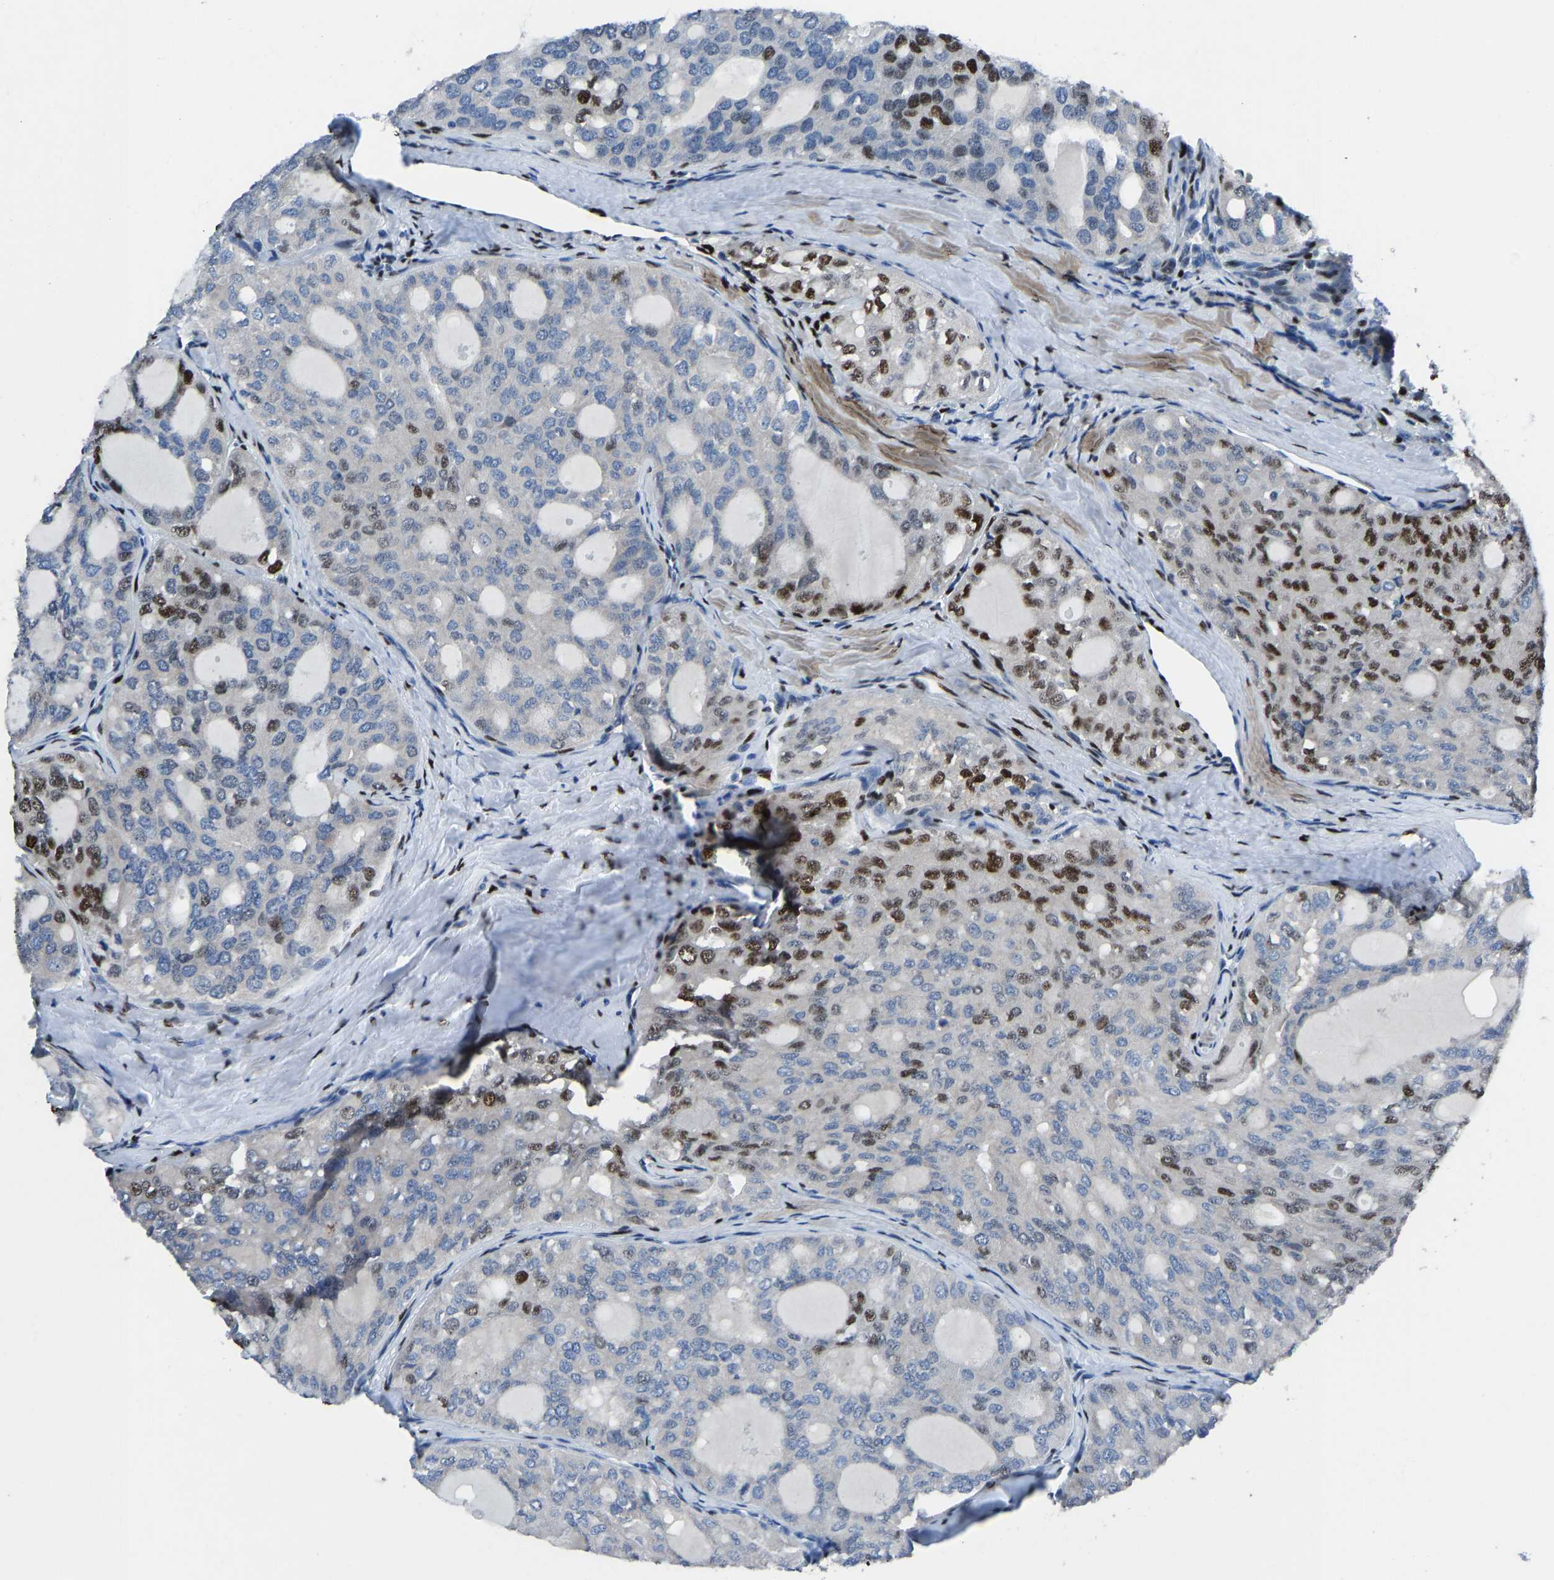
{"staining": {"intensity": "strong", "quantity": "<25%", "location": "nuclear"}, "tissue": "thyroid cancer", "cell_type": "Tumor cells", "image_type": "cancer", "snomed": [{"axis": "morphology", "description": "Follicular adenoma carcinoma, NOS"}, {"axis": "topography", "description": "Thyroid gland"}], "caption": "Protein analysis of thyroid cancer (follicular adenoma carcinoma) tissue exhibits strong nuclear staining in approximately <25% of tumor cells. The staining was performed using DAB (3,3'-diaminobenzidine) to visualize the protein expression in brown, while the nuclei were stained in blue with hematoxylin (Magnification: 20x).", "gene": "EGR1", "patient": {"sex": "male", "age": 75}}